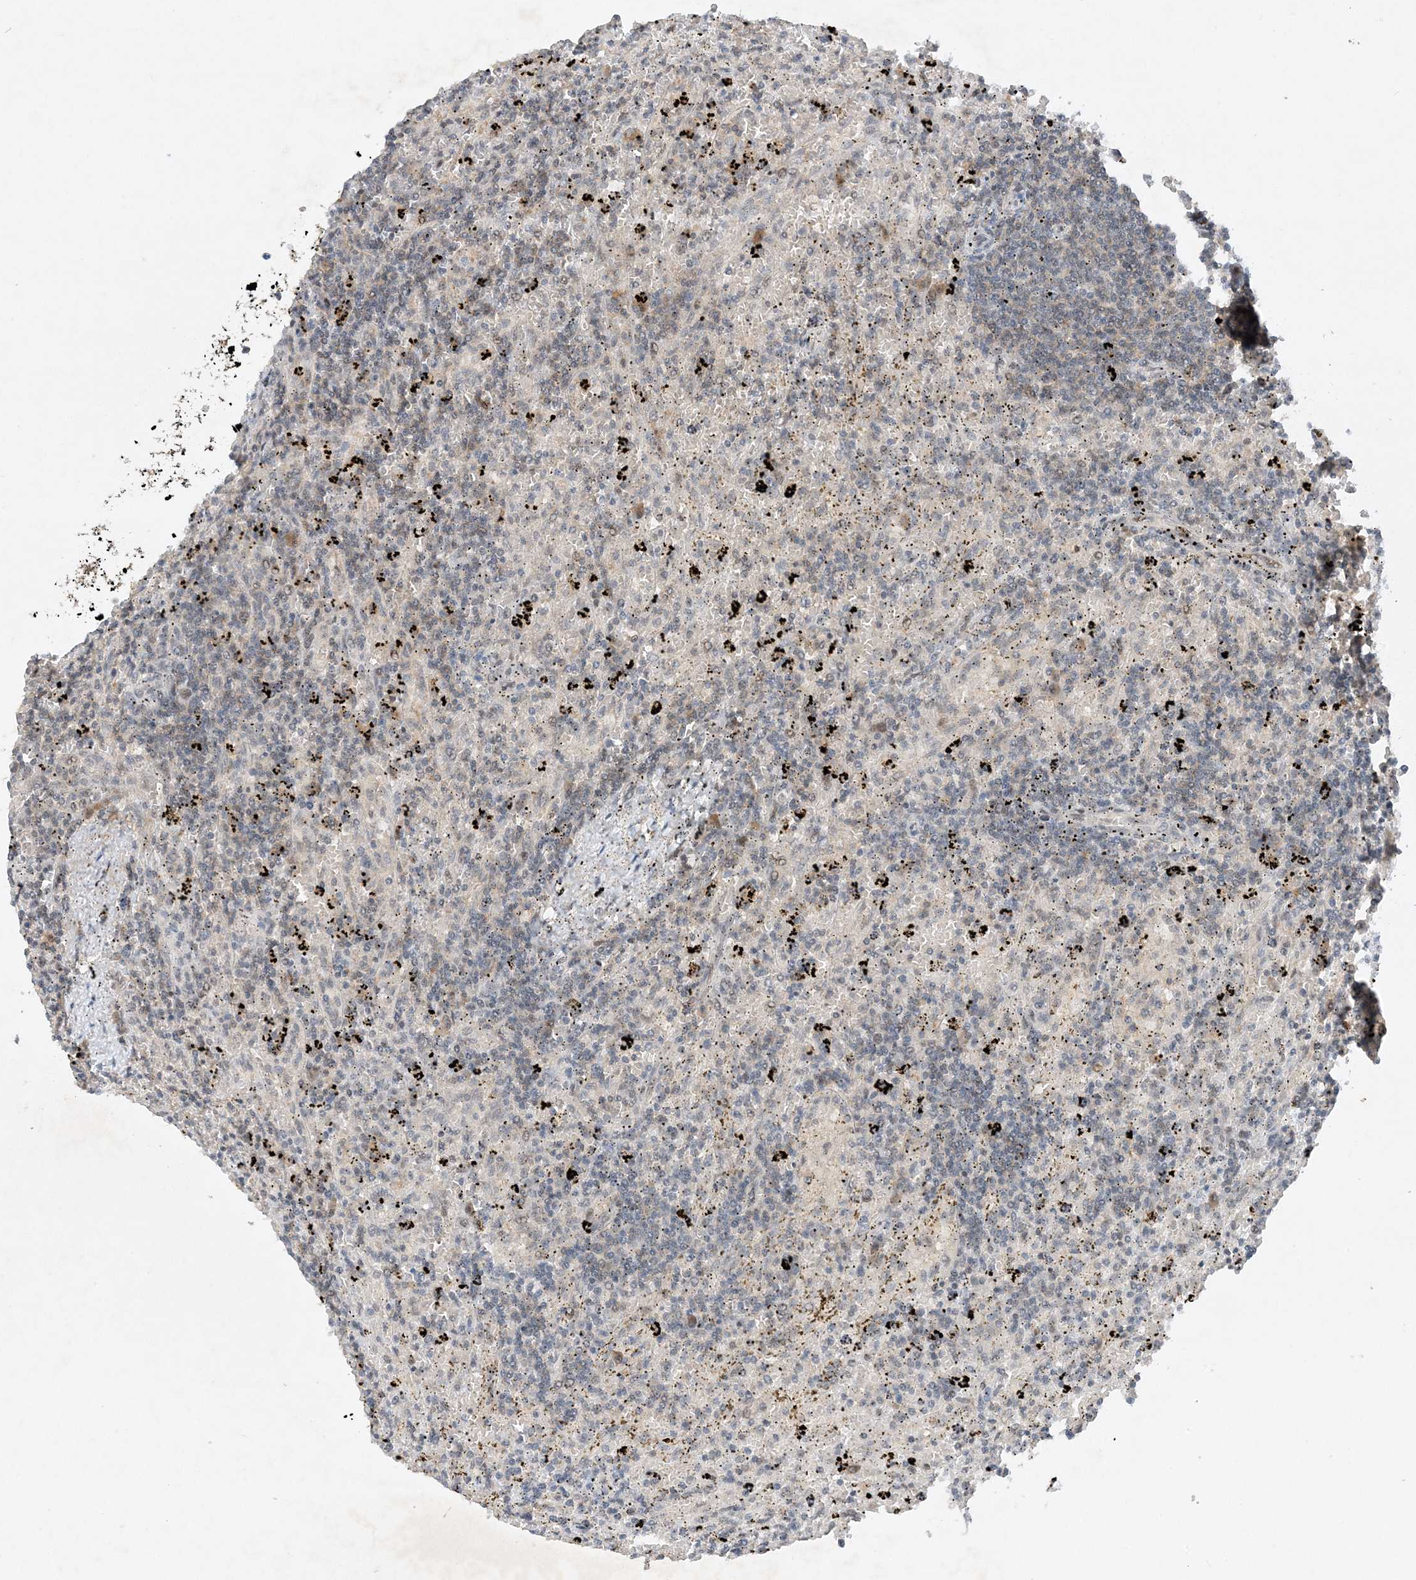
{"staining": {"intensity": "negative", "quantity": "none", "location": "none"}, "tissue": "lymphoma", "cell_type": "Tumor cells", "image_type": "cancer", "snomed": [{"axis": "morphology", "description": "Malignant lymphoma, non-Hodgkin's type, Low grade"}, {"axis": "topography", "description": "Spleen"}], "caption": "A histopathology image of human low-grade malignant lymphoma, non-Hodgkin's type is negative for staining in tumor cells. The staining is performed using DAB brown chromogen with nuclei counter-stained in using hematoxylin.", "gene": "MAST3", "patient": {"sex": "male", "age": 76}}